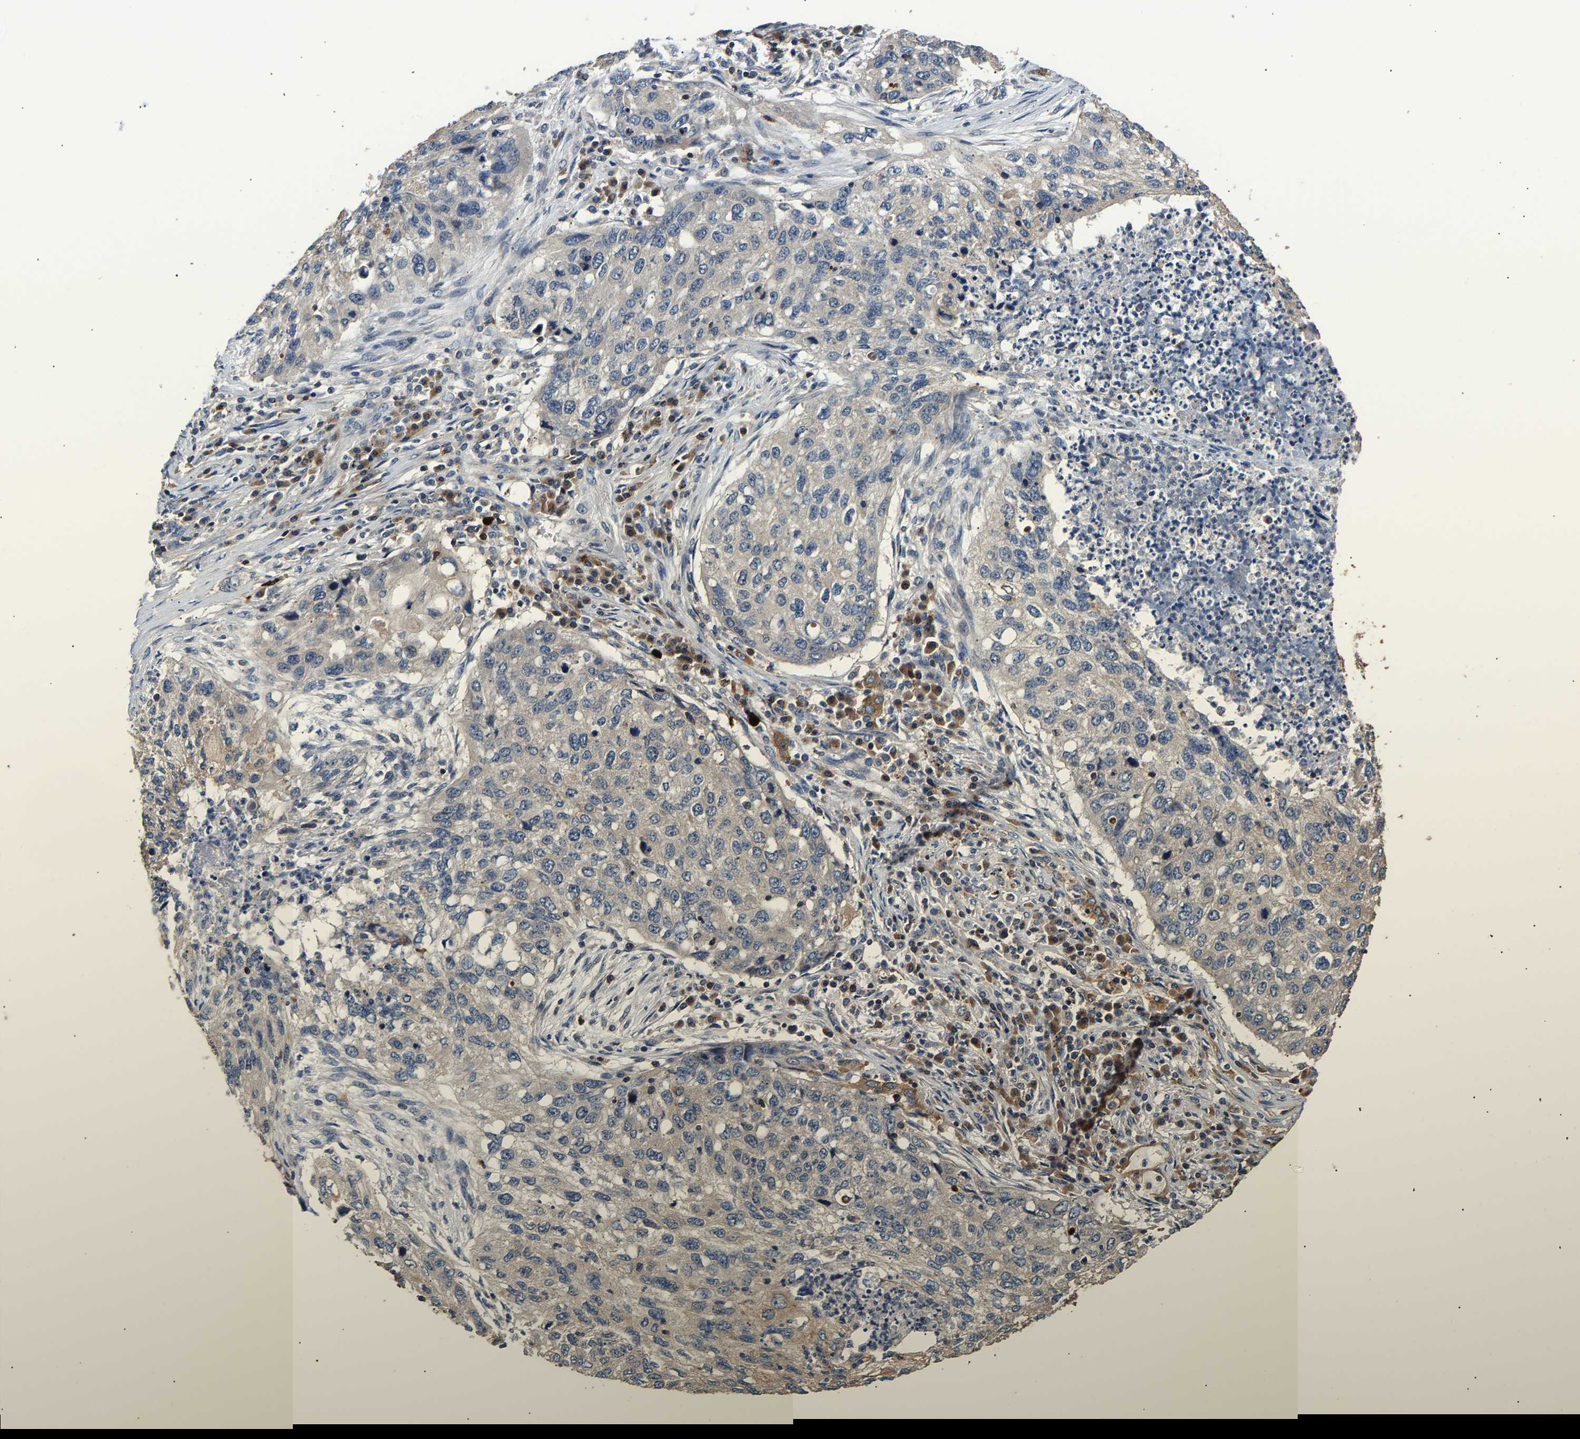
{"staining": {"intensity": "weak", "quantity": "25%-75%", "location": "cytoplasmic/membranous"}, "tissue": "lung cancer", "cell_type": "Tumor cells", "image_type": "cancer", "snomed": [{"axis": "morphology", "description": "Squamous cell carcinoma, NOS"}, {"axis": "topography", "description": "Lung"}], "caption": "Immunohistochemistry (IHC) (DAB (3,3'-diaminobenzidine)) staining of human squamous cell carcinoma (lung) reveals weak cytoplasmic/membranous protein positivity in about 25%-75% of tumor cells.", "gene": "LRBA", "patient": {"sex": "female", "age": 63}}